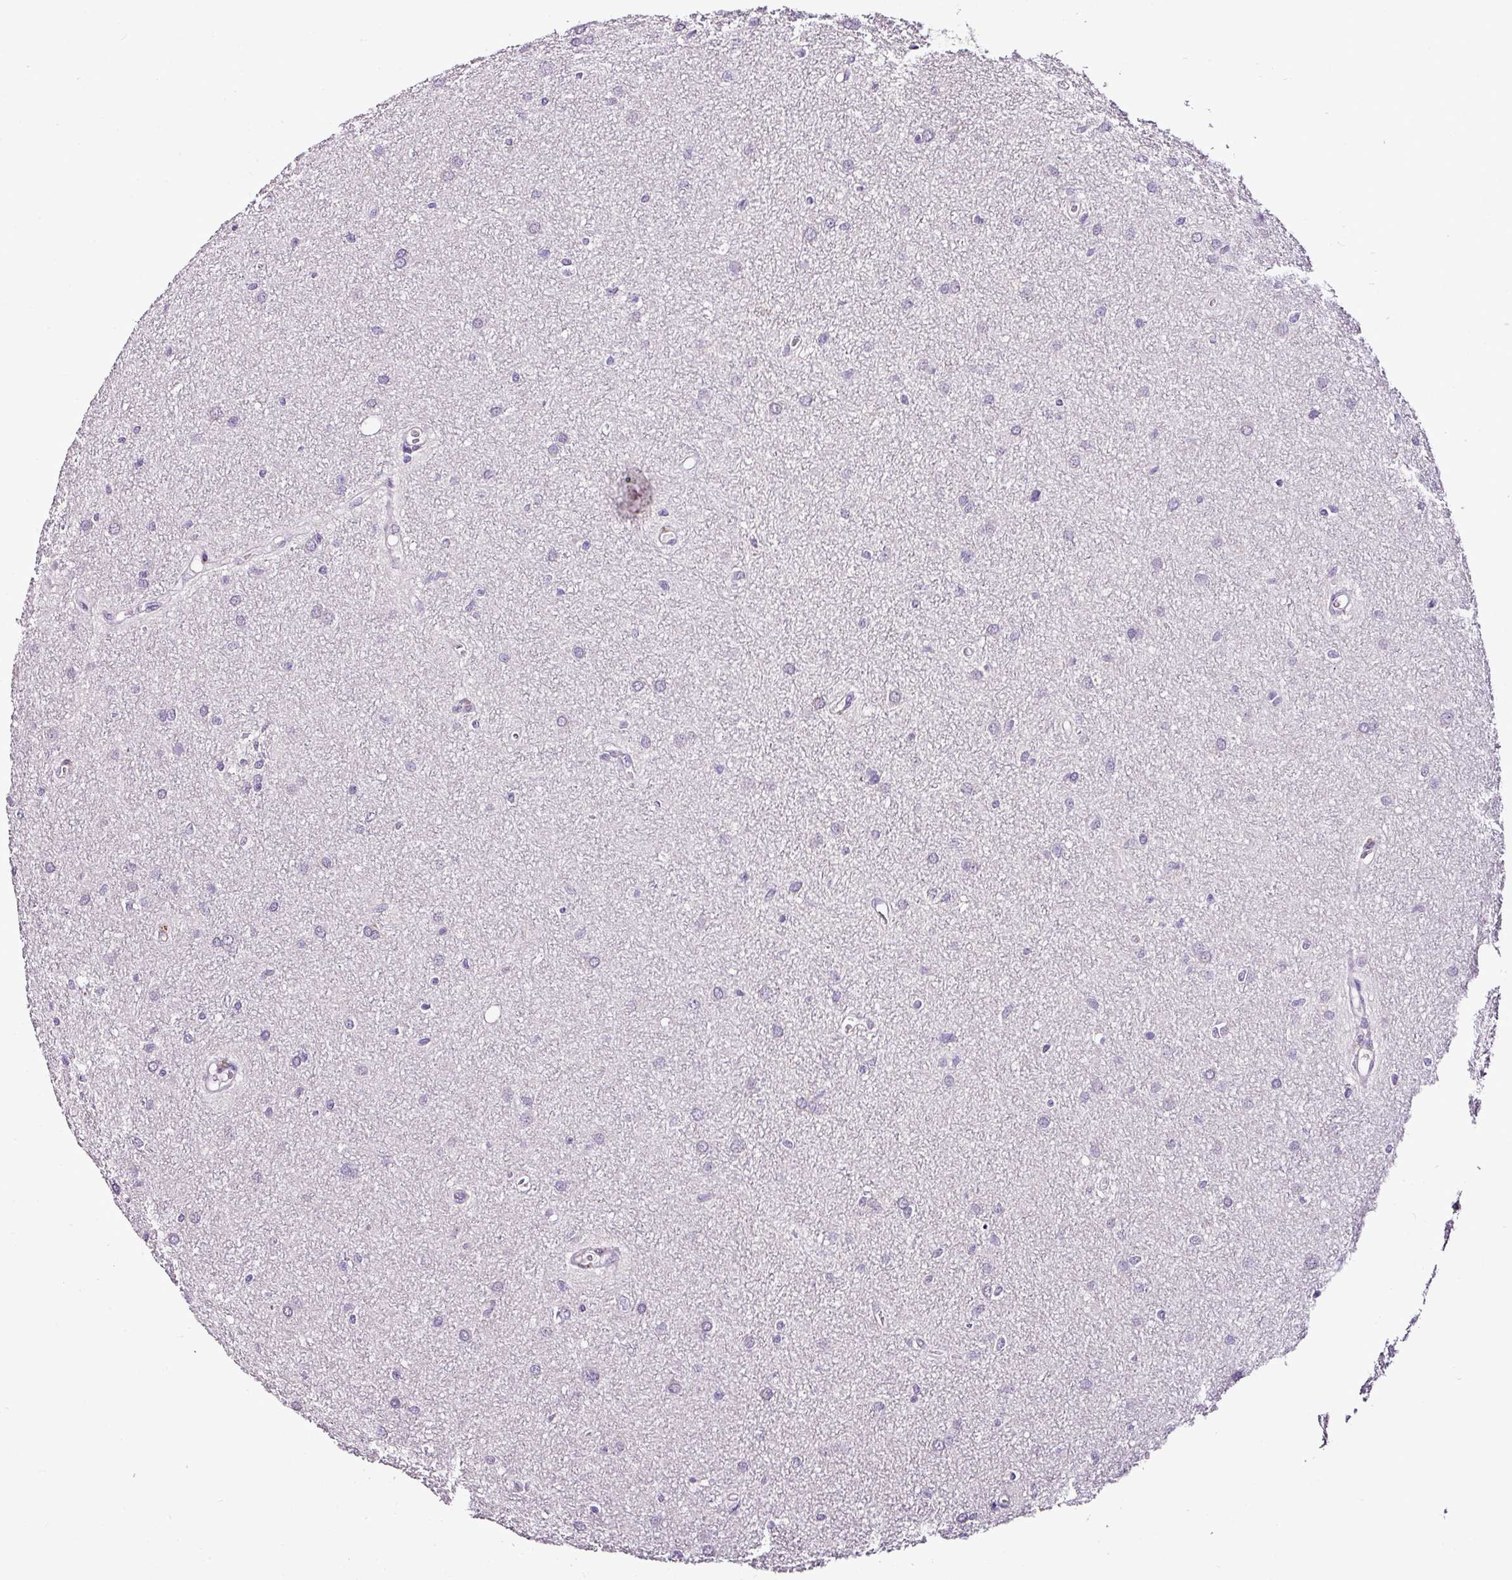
{"staining": {"intensity": "negative", "quantity": "none", "location": "none"}, "tissue": "glioma", "cell_type": "Tumor cells", "image_type": "cancer", "snomed": [{"axis": "morphology", "description": "Glioma, malignant, Low grade"}, {"axis": "topography", "description": "Cerebellum"}], "caption": "Immunohistochemistry photomicrograph of neoplastic tissue: malignant low-grade glioma stained with DAB demonstrates no significant protein positivity in tumor cells.", "gene": "ESR1", "patient": {"sex": "female", "age": 5}}